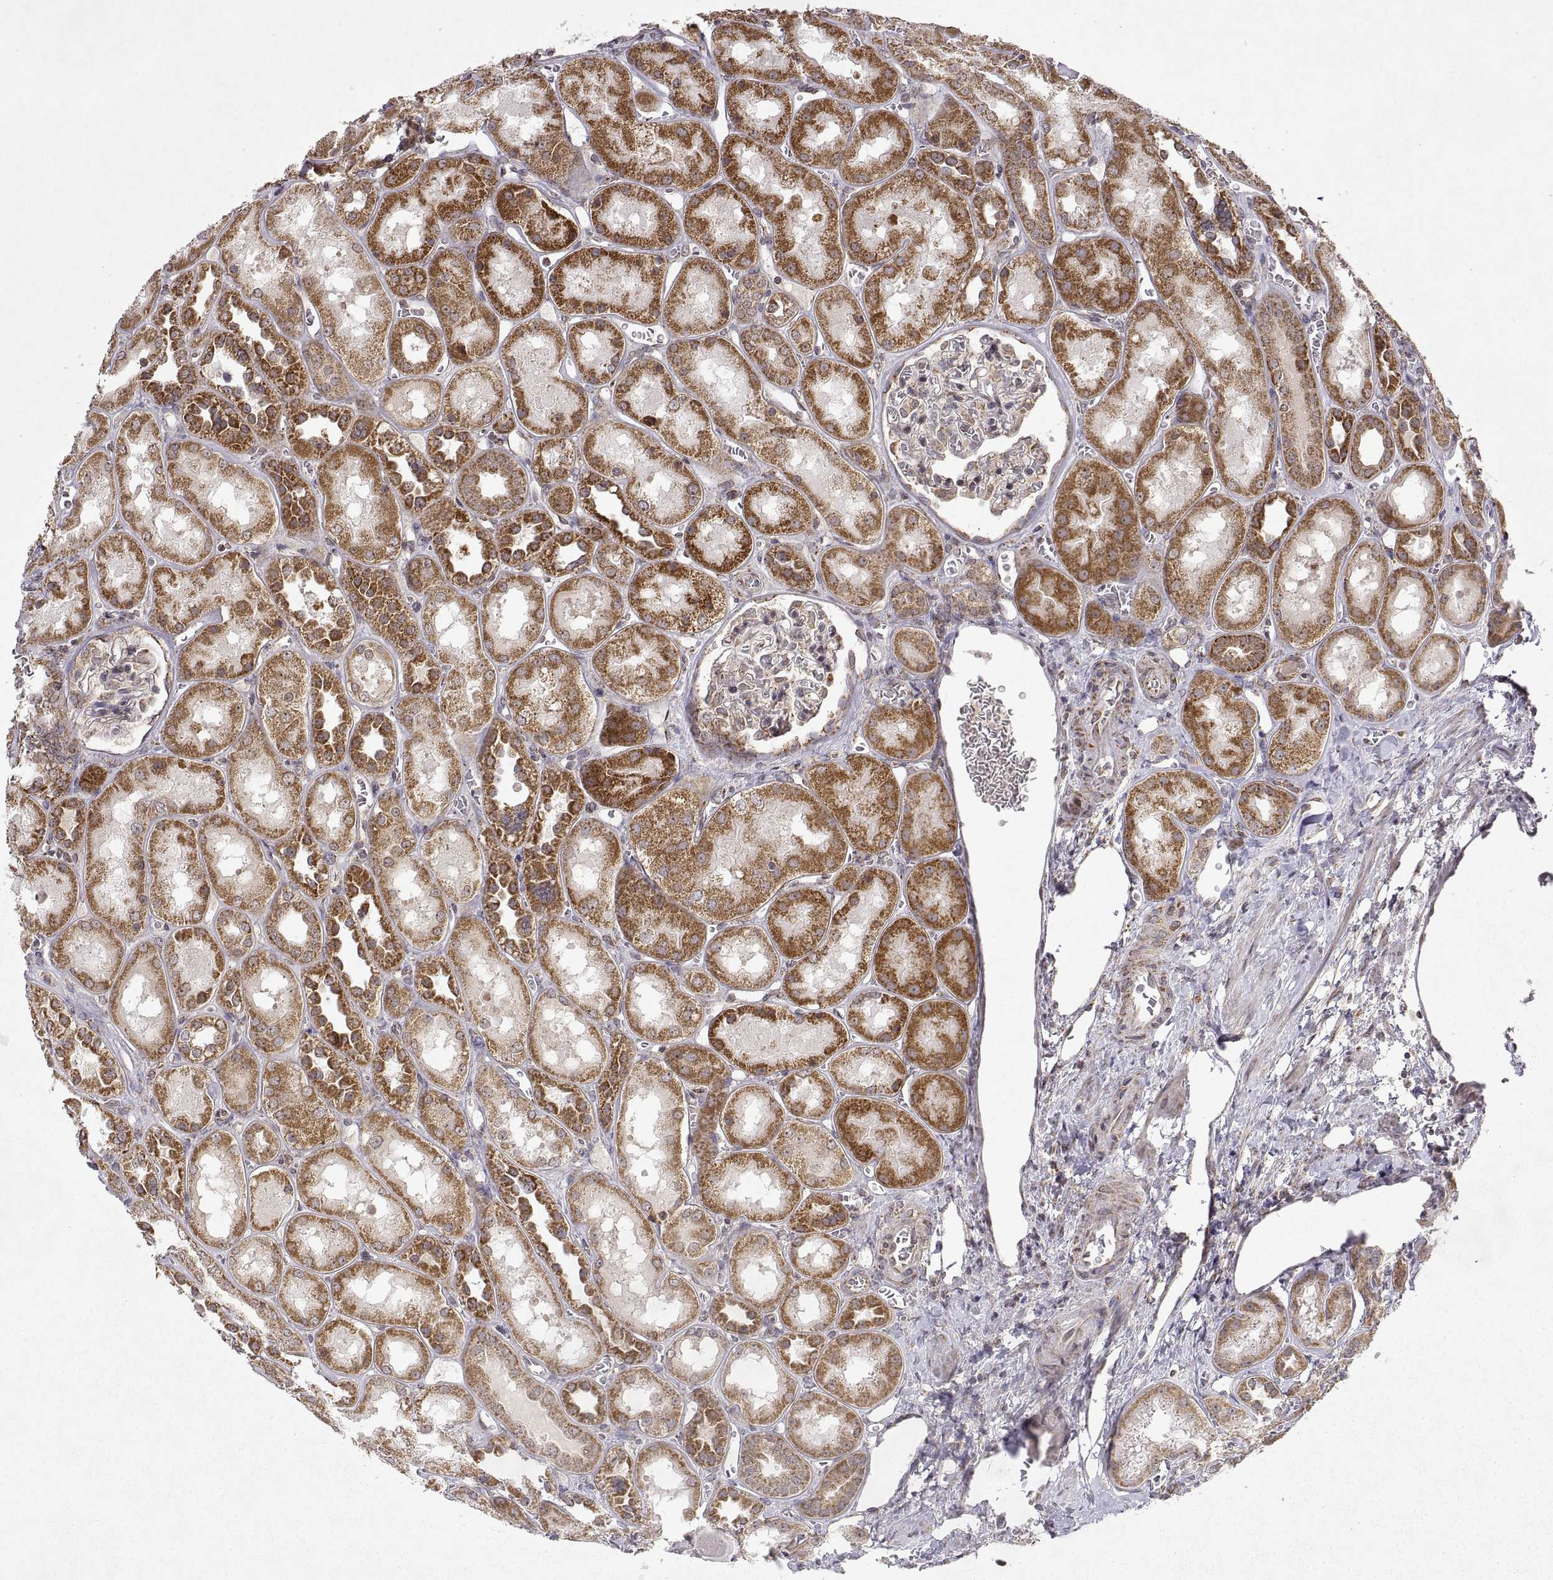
{"staining": {"intensity": "weak", "quantity": "<25%", "location": "cytoplasmic/membranous"}, "tissue": "kidney", "cell_type": "Cells in glomeruli", "image_type": "normal", "snomed": [{"axis": "morphology", "description": "Normal tissue, NOS"}, {"axis": "topography", "description": "Kidney"}], "caption": "Immunohistochemistry photomicrograph of unremarkable kidney: human kidney stained with DAB (3,3'-diaminobenzidine) displays no significant protein expression in cells in glomeruli.", "gene": "MANBAL", "patient": {"sex": "male", "age": 73}}